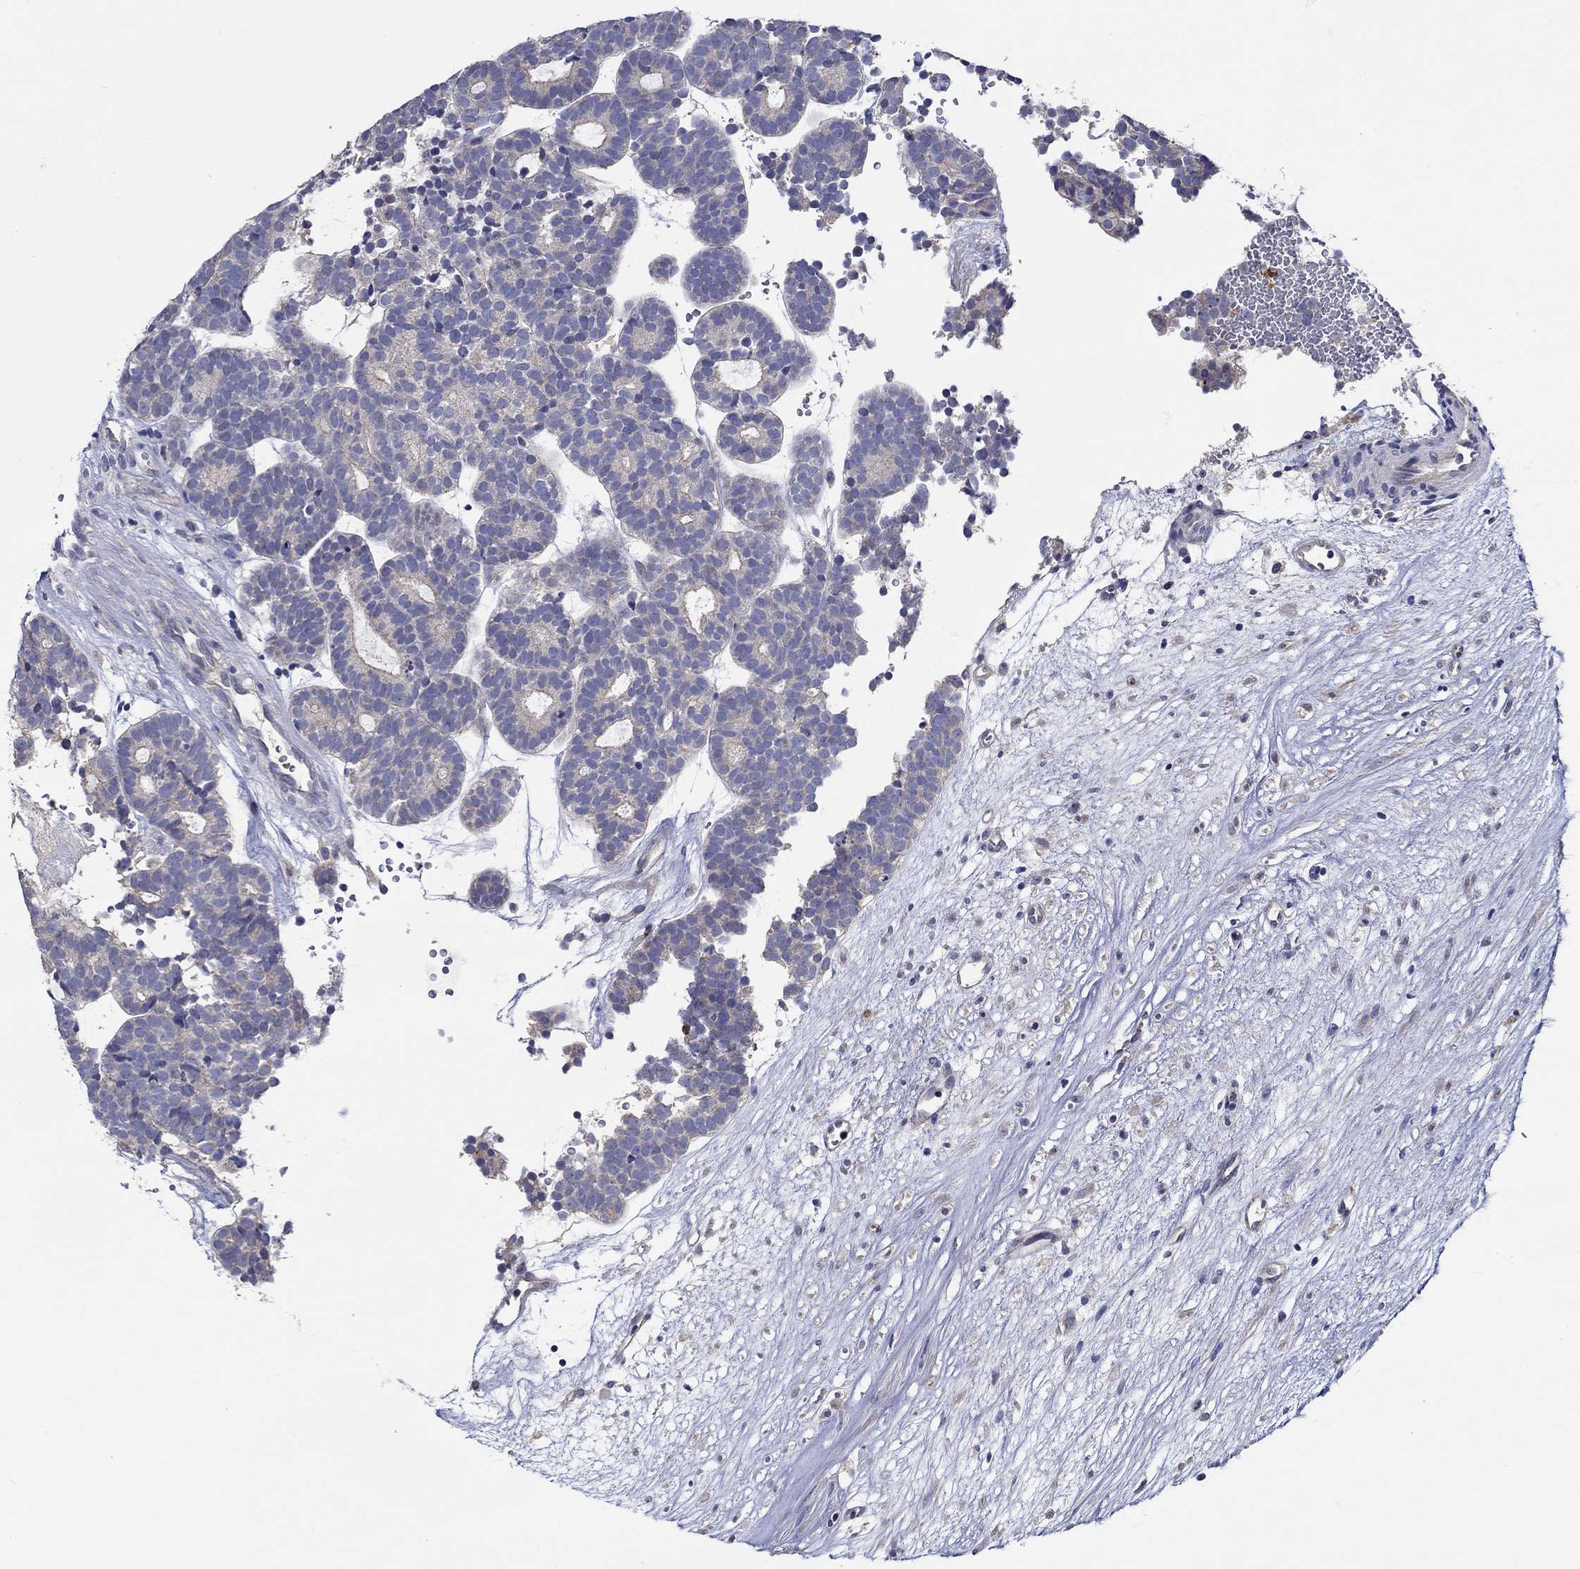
{"staining": {"intensity": "negative", "quantity": "none", "location": "none"}, "tissue": "head and neck cancer", "cell_type": "Tumor cells", "image_type": "cancer", "snomed": [{"axis": "morphology", "description": "Adenocarcinoma, NOS"}, {"axis": "topography", "description": "Head-Neck"}], "caption": "Immunohistochemical staining of human head and neck cancer (adenocarcinoma) displays no significant staining in tumor cells. (DAB (3,3'-diaminobenzidine) immunohistochemistry (IHC) visualized using brightfield microscopy, high magnification).", "gene": "CHIT1", "patient": {"sex": "female", "age": 81}}